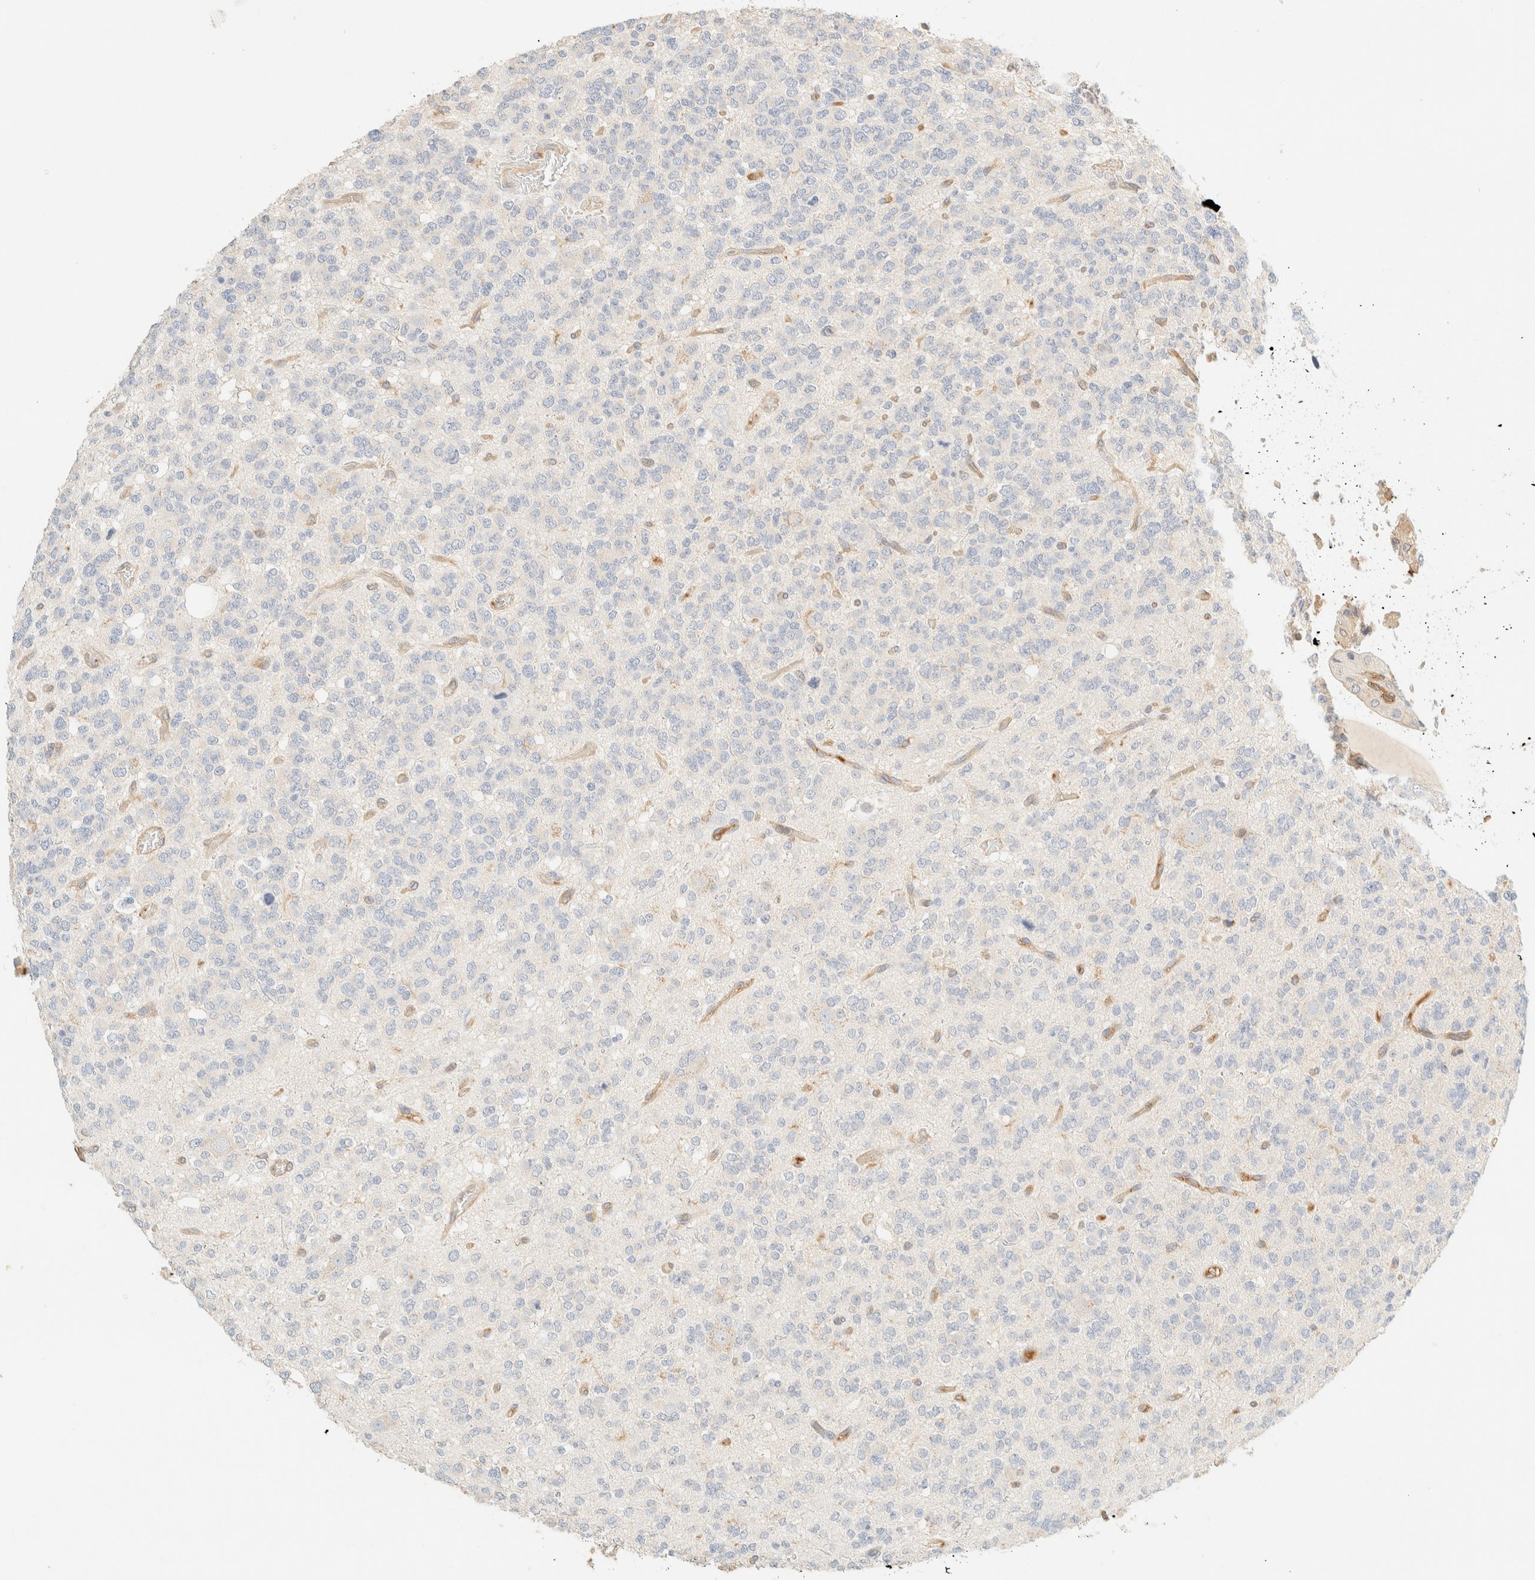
{"staining": {"intensity": "negative", "quantity": "none", "location": "none"}, "tissue": "glioma", "cell_type": "Tumor cells", "image_type": "cancer", "snomed": [{"axis": "morphology", "description": "Glioma, malignant, Low grade"}, {"axis": "topography", "description": "Brain"}], "caption": "Glioma was stained to show a protein in brown. There is no significant staining in tumor cells.", "gene": "FHOD1", "patient": {"sex": "male", "age": 38}}